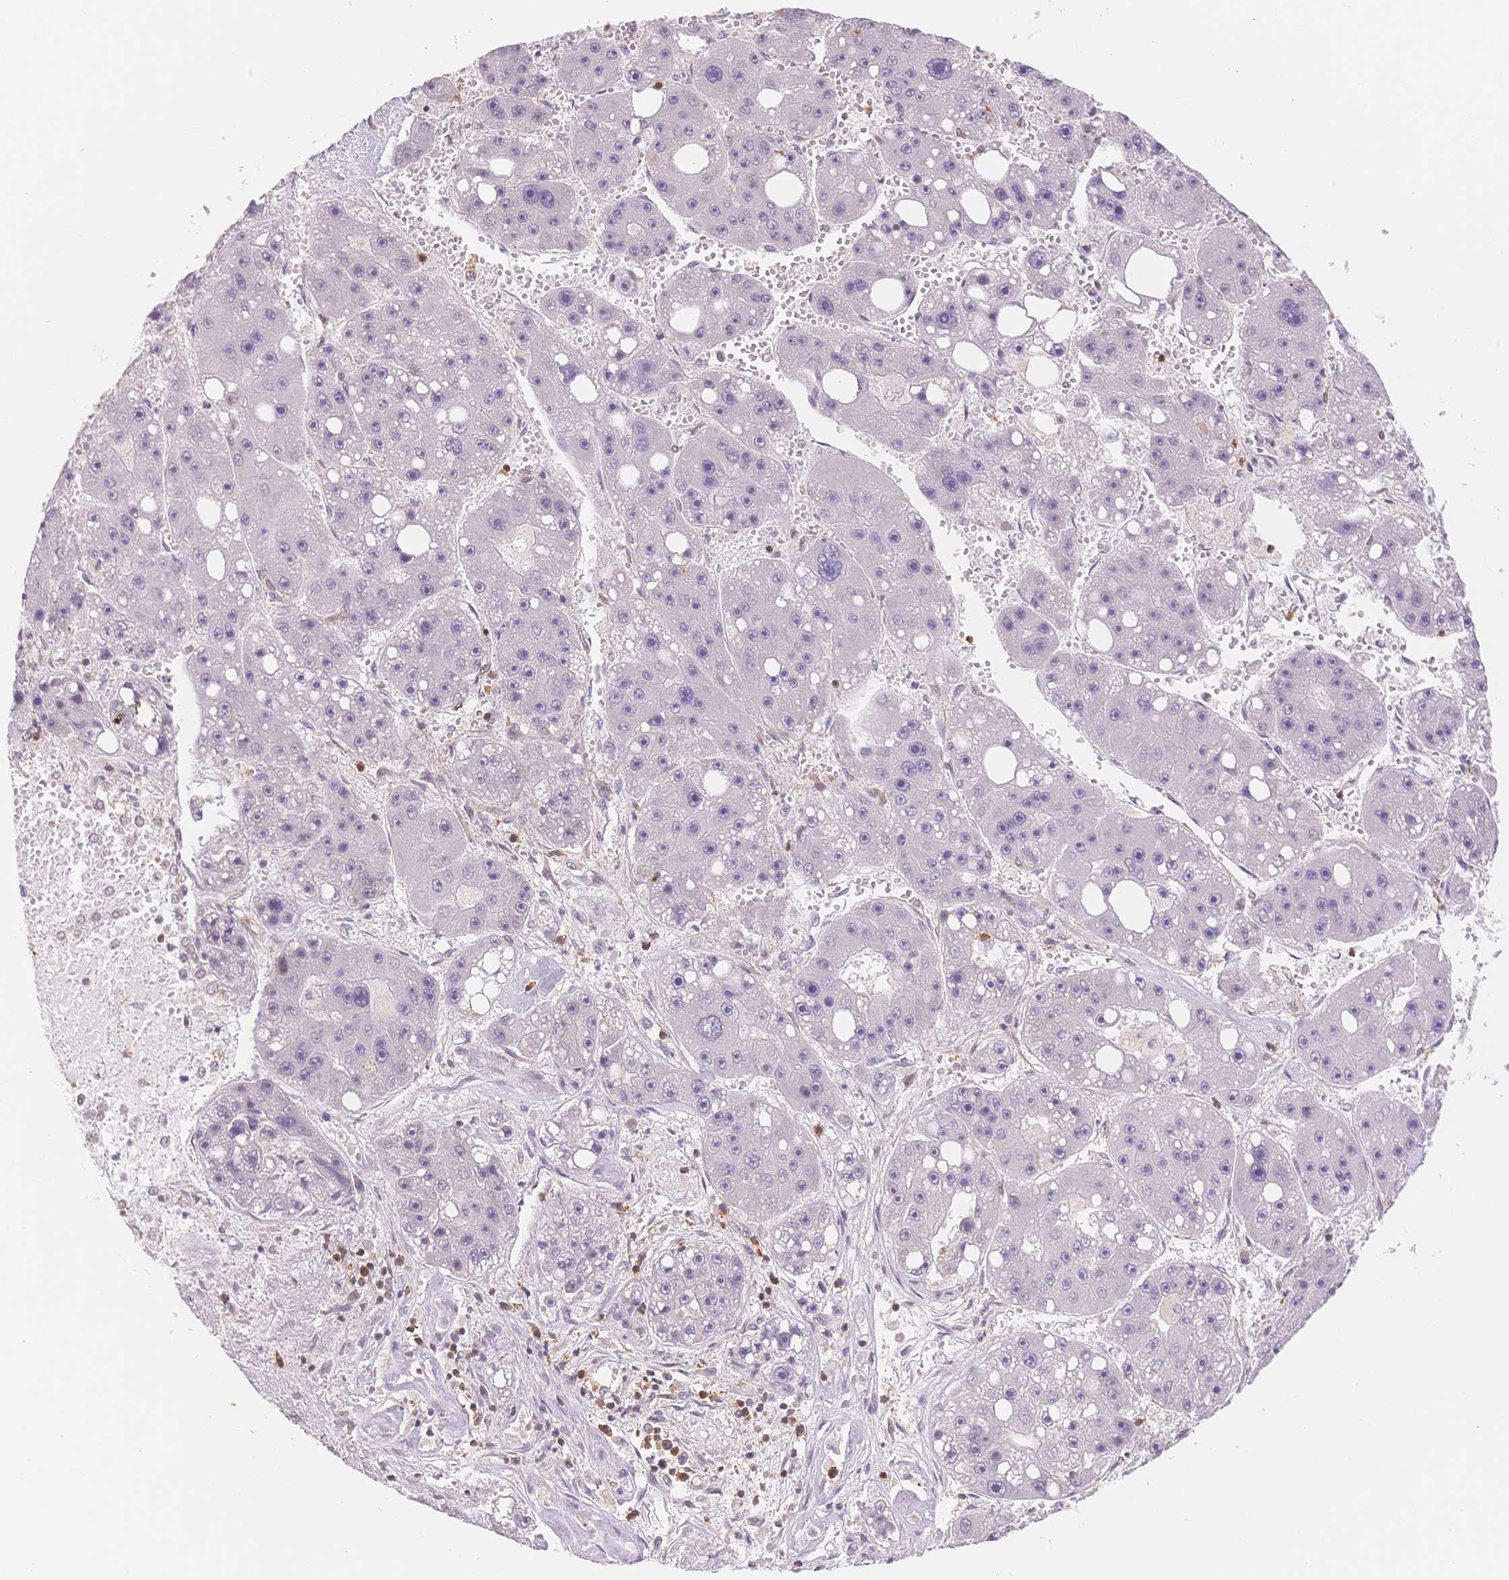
{"staining": {"intensity": "negative", "quantity": "none", "location": "none"}, "tissue": "liver cancer", "cell_type": "Tumor cells", "image_type": "cancer", "snomed": [{"axis": "morphology", "description": "Carcinoma, Hepatocellular, NOS"}, {"axis": "topography", "description": "Liver"}], "caption": "Immunohistochemistry (IHC) image of neoplastic tissue: human hepatocellular carcinoma (liver) stained with DAB (3,3'-diaminobenzidine) displays no significant protein staining in tumor cells. Brightfield microscopy of IHC stained with DAB (brown) and hematoxylin (blue), captured at high magnification.", "gene": "STK39", "patient": {"sex": "female", "age": 61}}